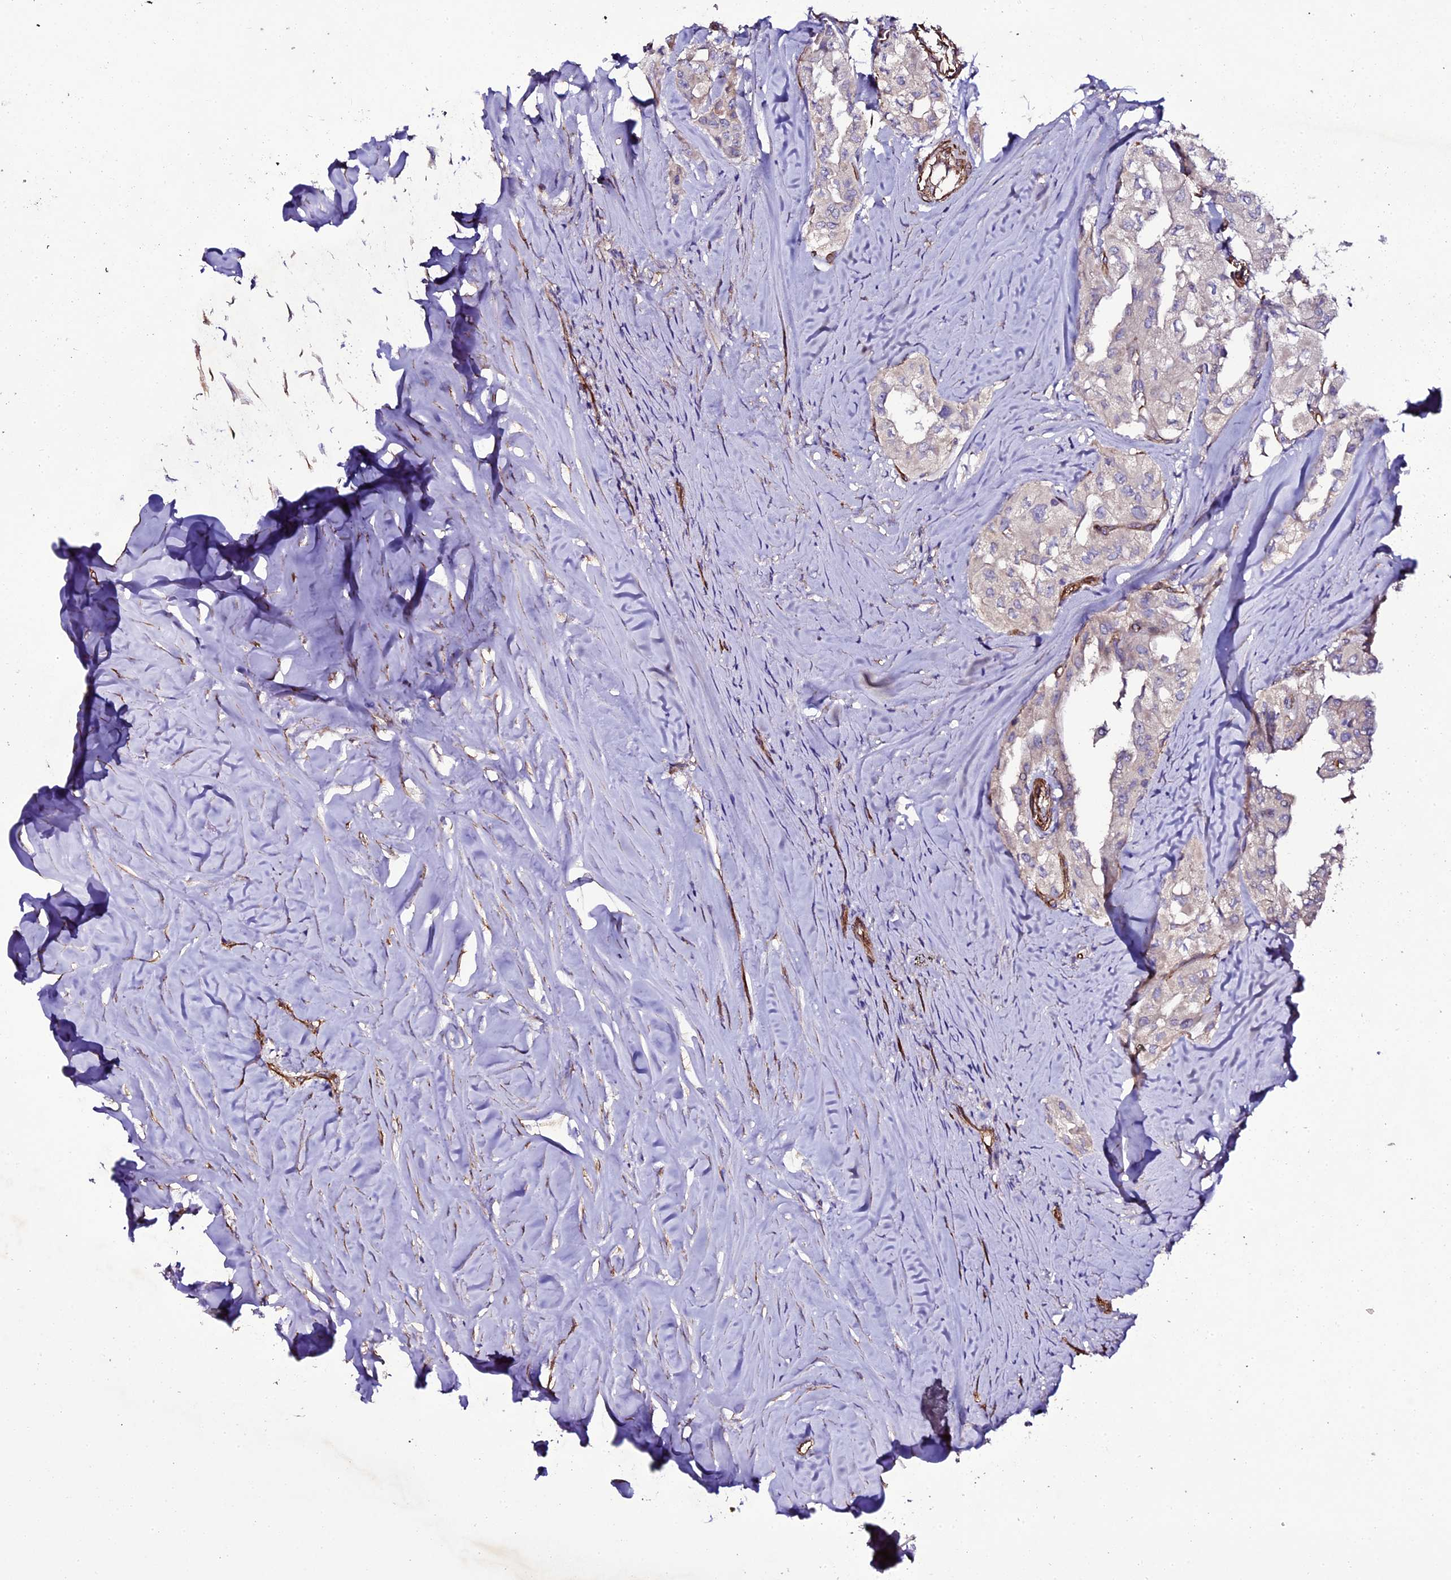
{"staining": {"intensity": "weak", "quantity": "25%-75%", "location": "cytoplasmic/membranous"}, "tissue": "thyroid cancer", "cell_type": "Tumor cells", "image_type": "cancer", "snomed": [{"axis": "morphology", "description": "Papillary adenocarcinoma, NOS"}, {"axis": "topography", "description": "Thyroid gland"}], "caption": "A brown stain highlights weak cytoplasmic/membranous expression of a protein in human thyroid cancer tumor cells. (DAB (3,3'-diaminobenzidine) = brown stain, brightfield microscopy at high magnification).", "gene": "MEX3C", "patient": {"sex": "female", "age": 59}}